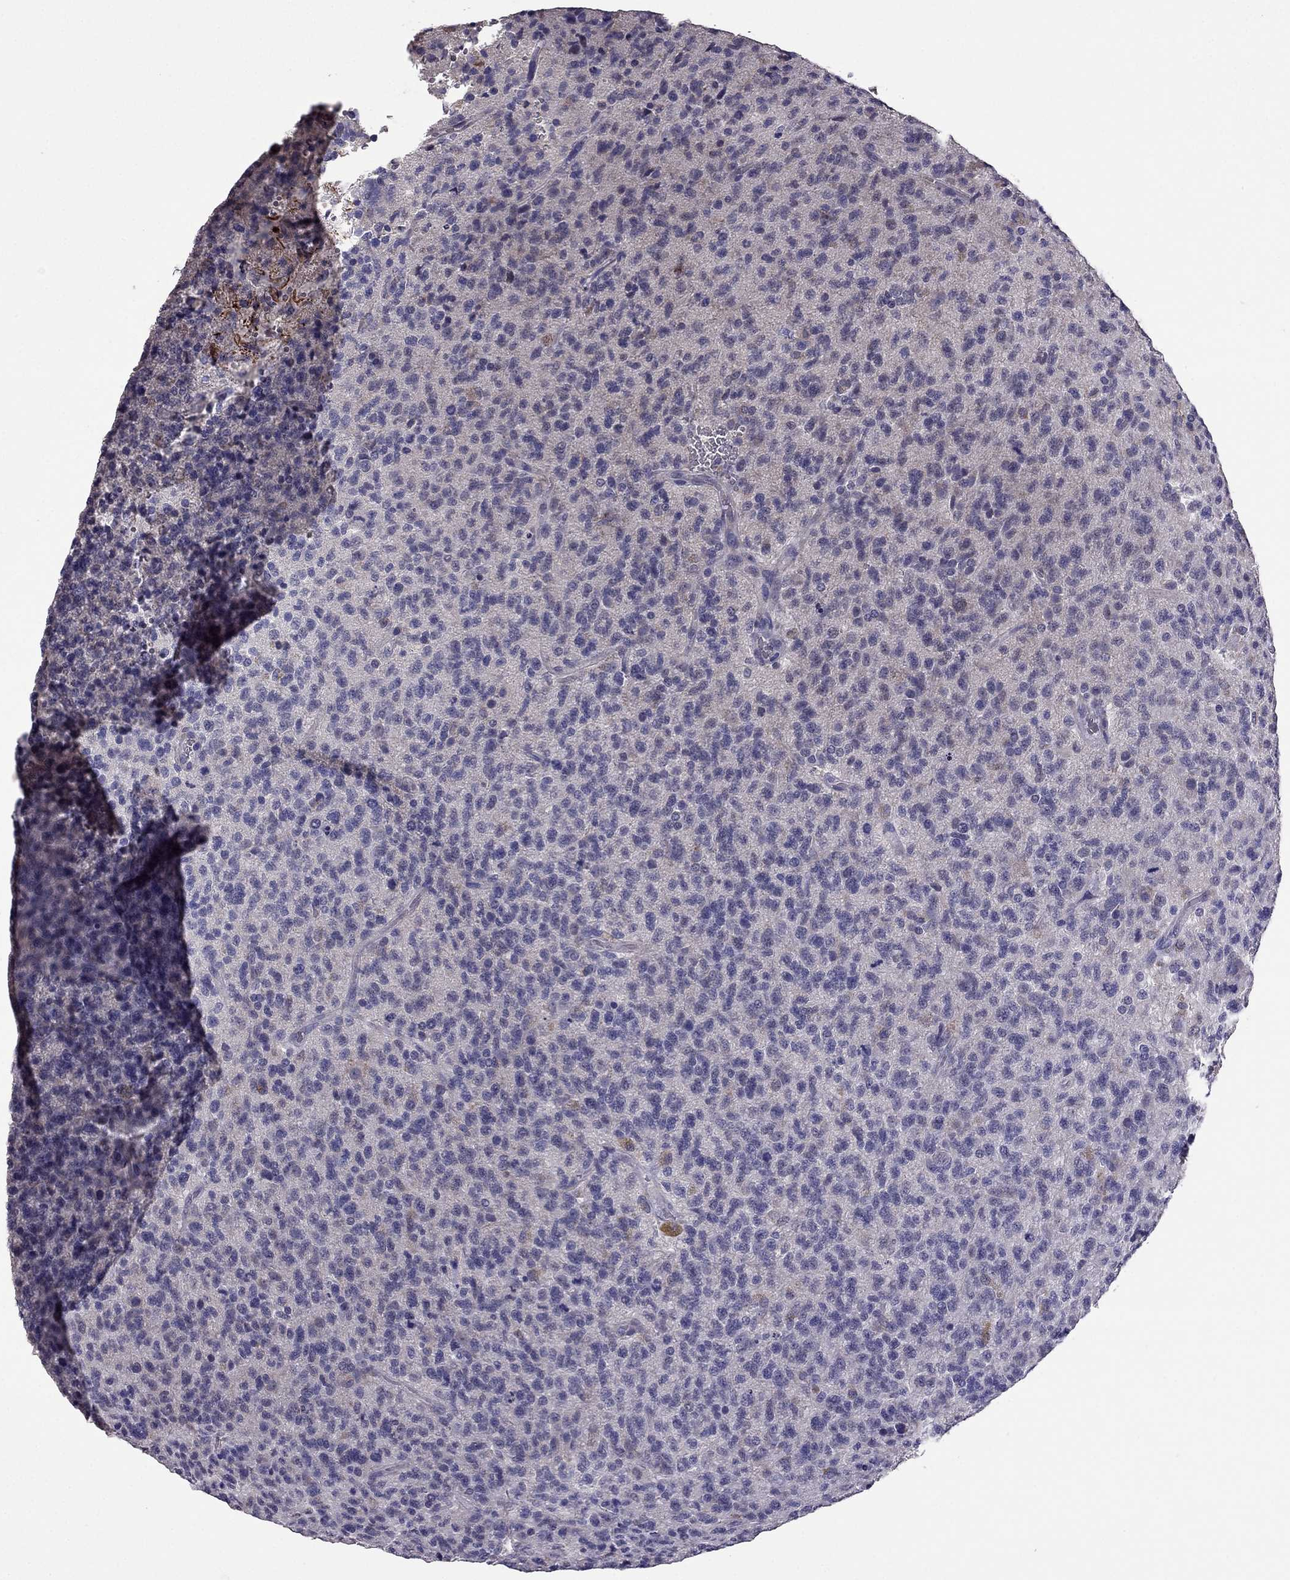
{"staining": {"intensity": "negative", "quantity": "none", "location": "none"}, "tissue": "glioma", "cell_type": "Tumor cells", "image_type": "cancer", "snomed": [{"axis": "morphology", "description": "Glioma, malignant, High grade"}, {"axis": "topography", "description": "Brain"}], "caption": "A high-resolution histopathology image shows IHC staining of malignant glioma (high-grade), which displays no significant positivity in tumor cells.", "gene": "CDH9", "patient": {"sex": "male", "age": 56}}